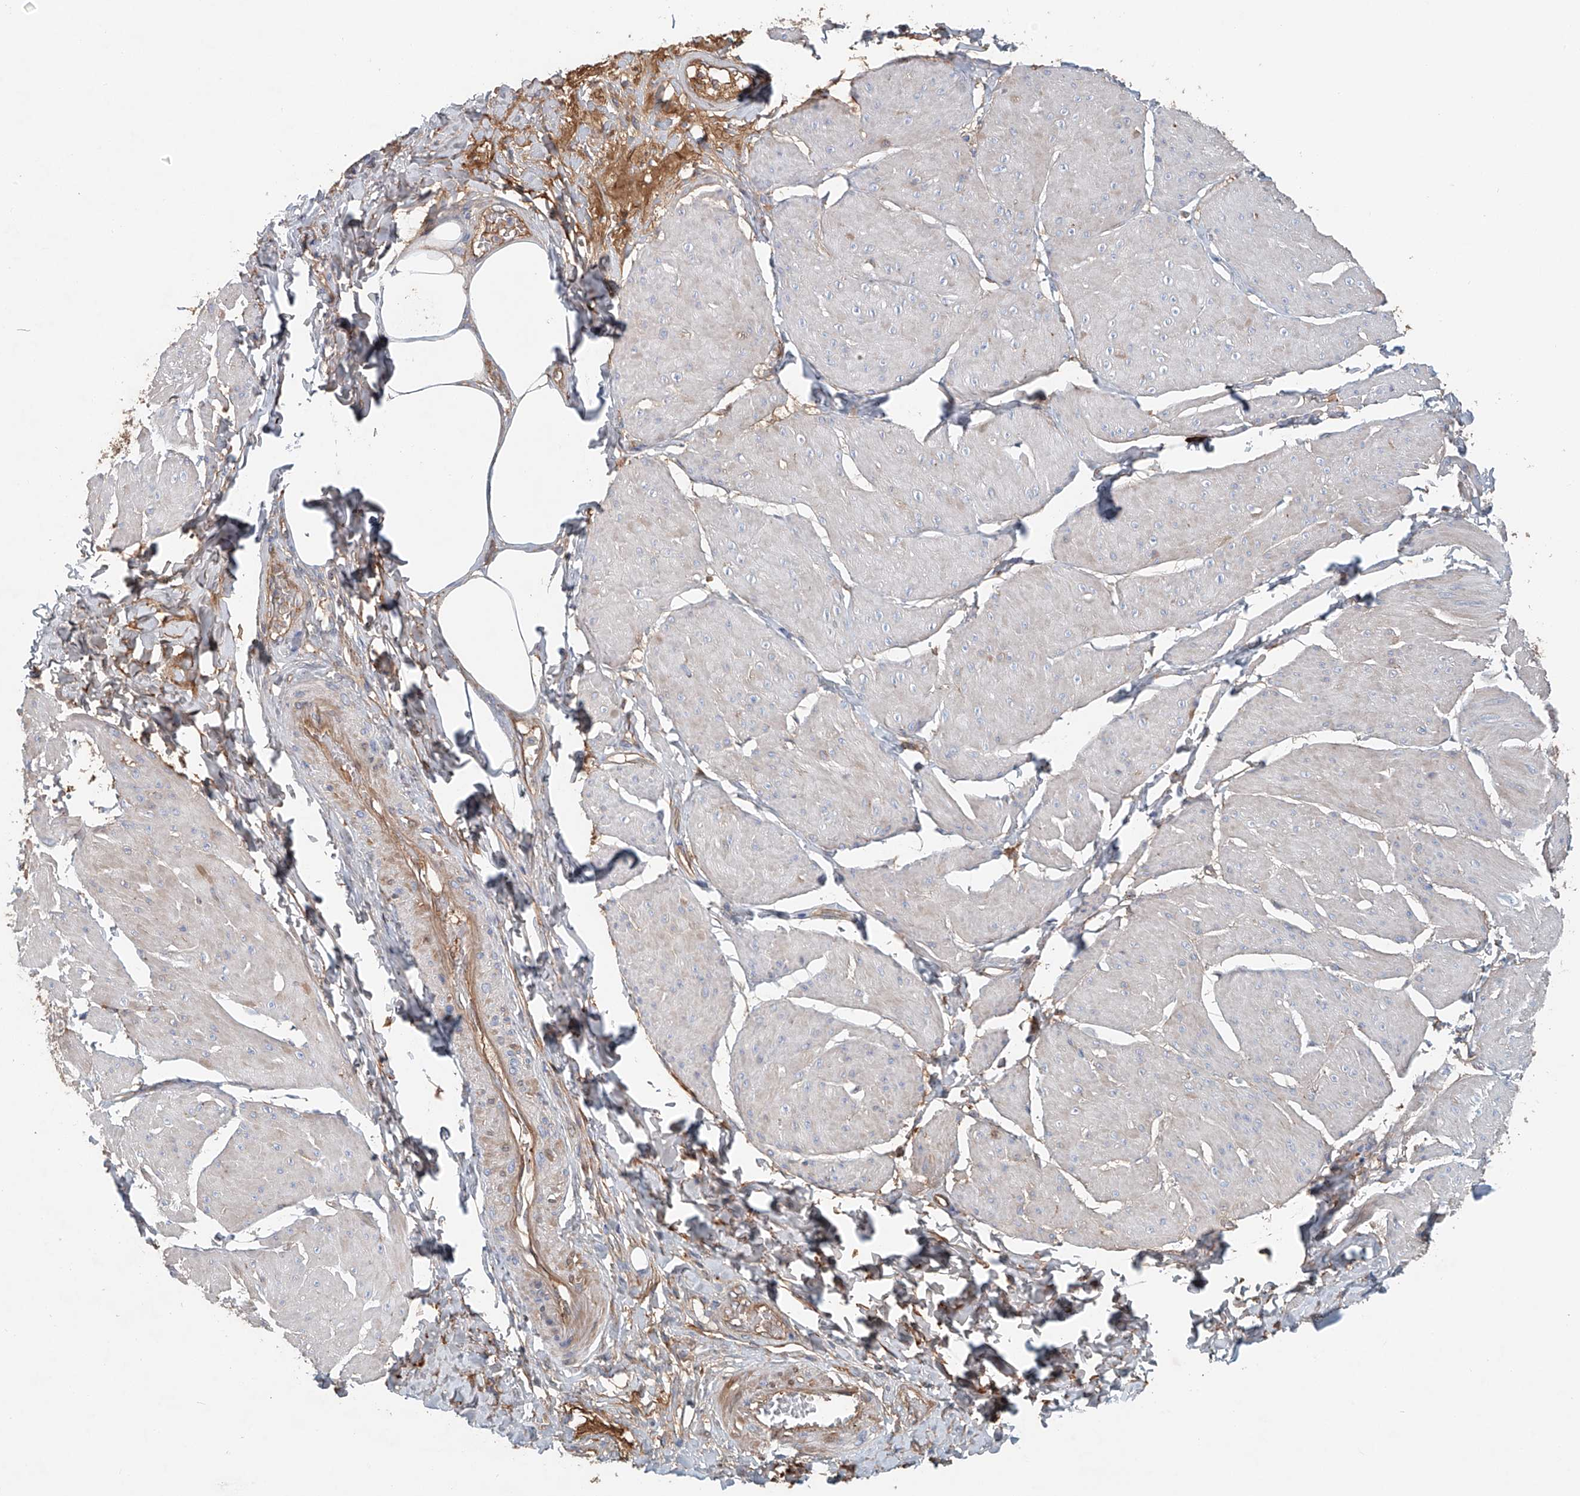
{"staining": {"intensity": "negative", "quantity": "none", "location": "none"}, "tissue": "smooth muscle", "cell_type": "Smooth muscle cells", "image_type": "normal", "snomed": [{"axis": "morphology", "description": "Urothelial carcinoma, High grade"}, {"axis": "topography", "description": "Urinary bladder"}], "caption": "Smooth muscle cells show no significant protein expression in normal smooth muscle.", "gene": "FRYL", "patient": {"sex": "male", "age": 46}}